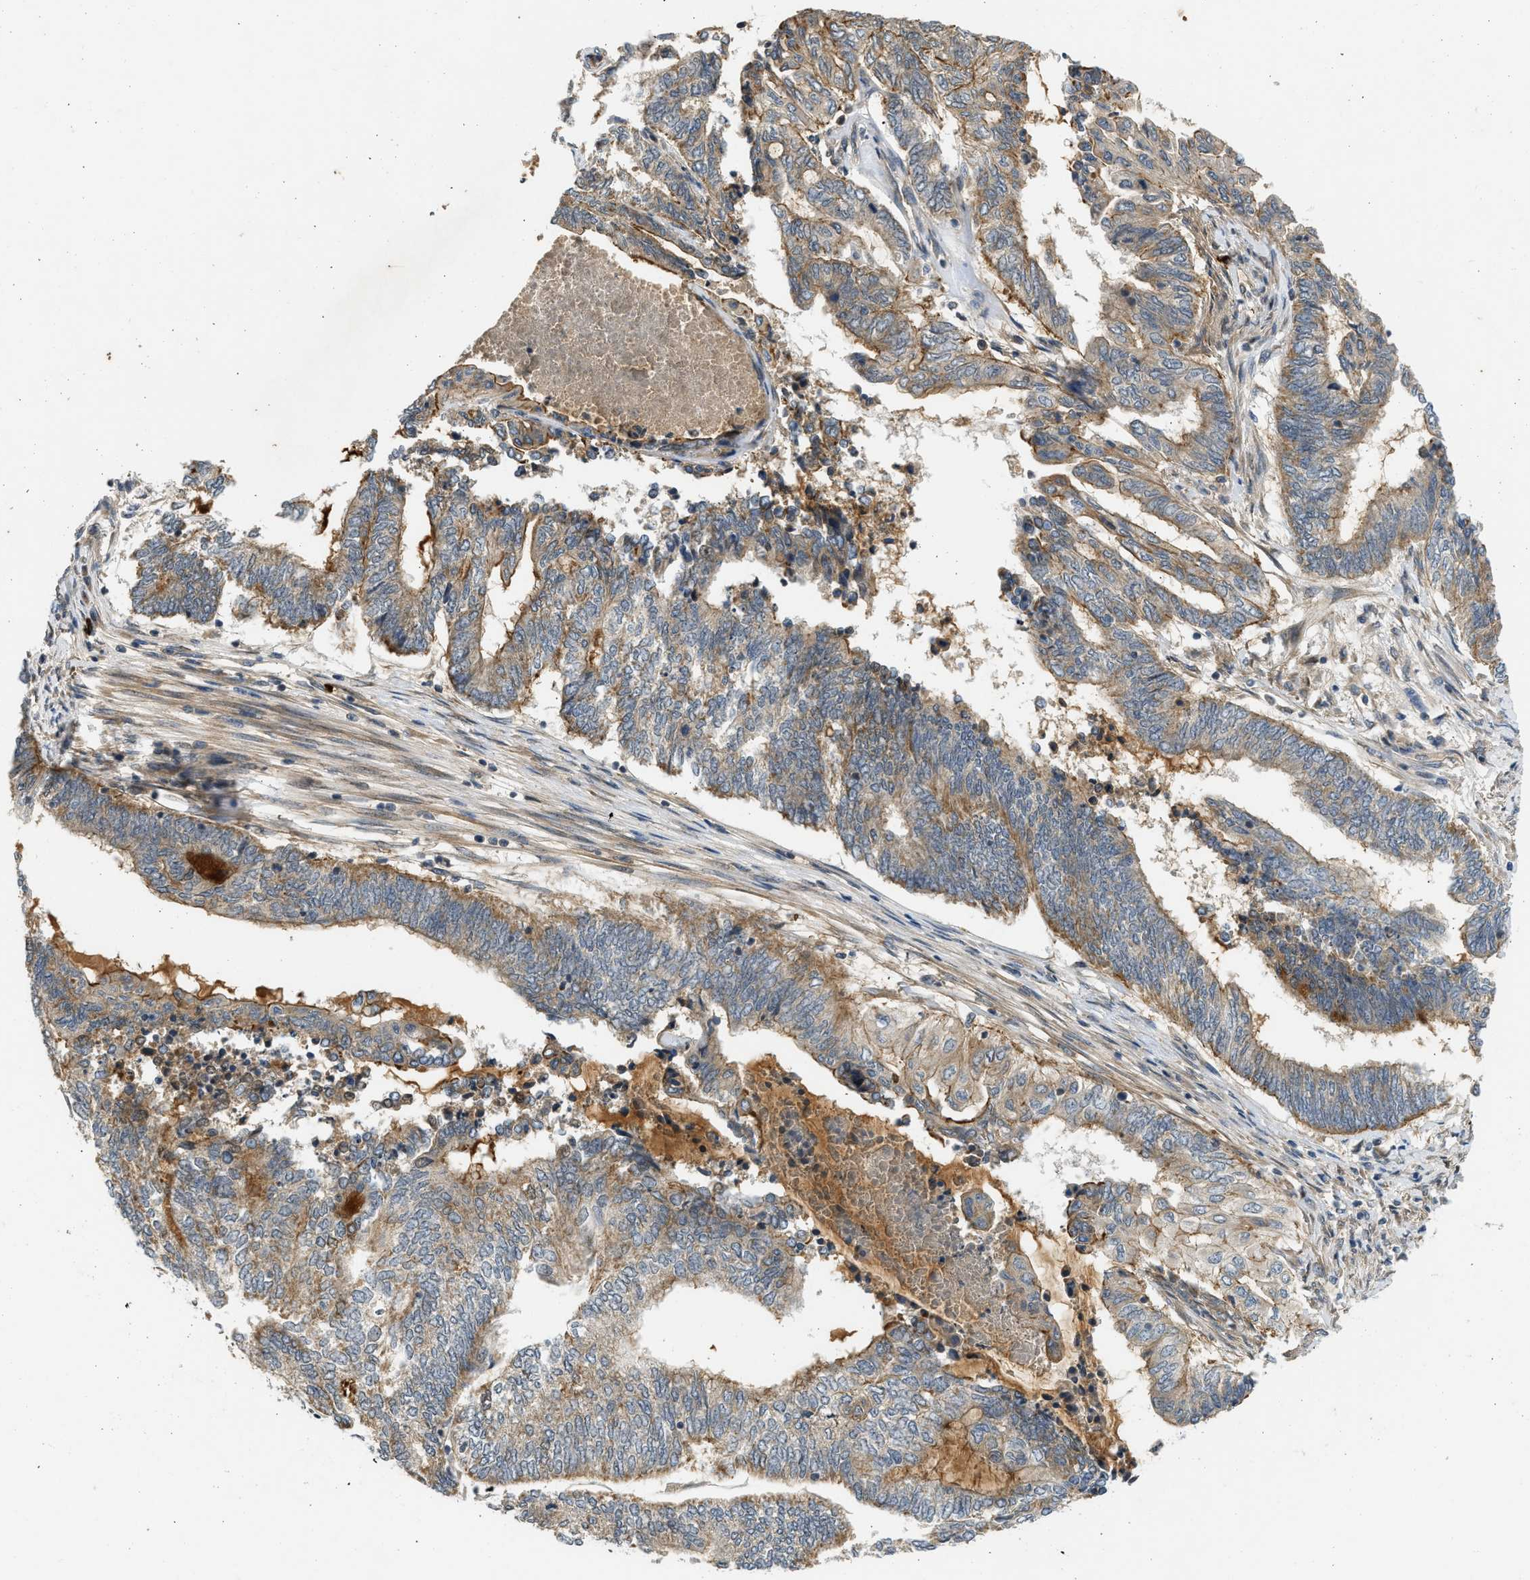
{"staining": {"intensity": "moderate", "quantity": "25%-75%", "location": "cytoplasmic/membranous"}, "tissue": "endometrial cancer", "cell_type": "Tumor cells", "image_type": "cancer", "snomed": [{"axis": "morphology", "description": "Adenocarcinoma, NOS"}, {"axis": "topography", "description": "Uterus"}, {"axis": "topography", "description": "Endometrium"}], "caption": "This histopathology image demonstrates adenocarcinoma (endometrial) stained with immunohistochemistry to label a protein in brown. The cytoplasmic/membranous of tumor cells show moderate positivity for the protein. Nuclei are counter-stained blue.", "gene": "ADCY8", "patient": {"sex": "female", "age": 70}}